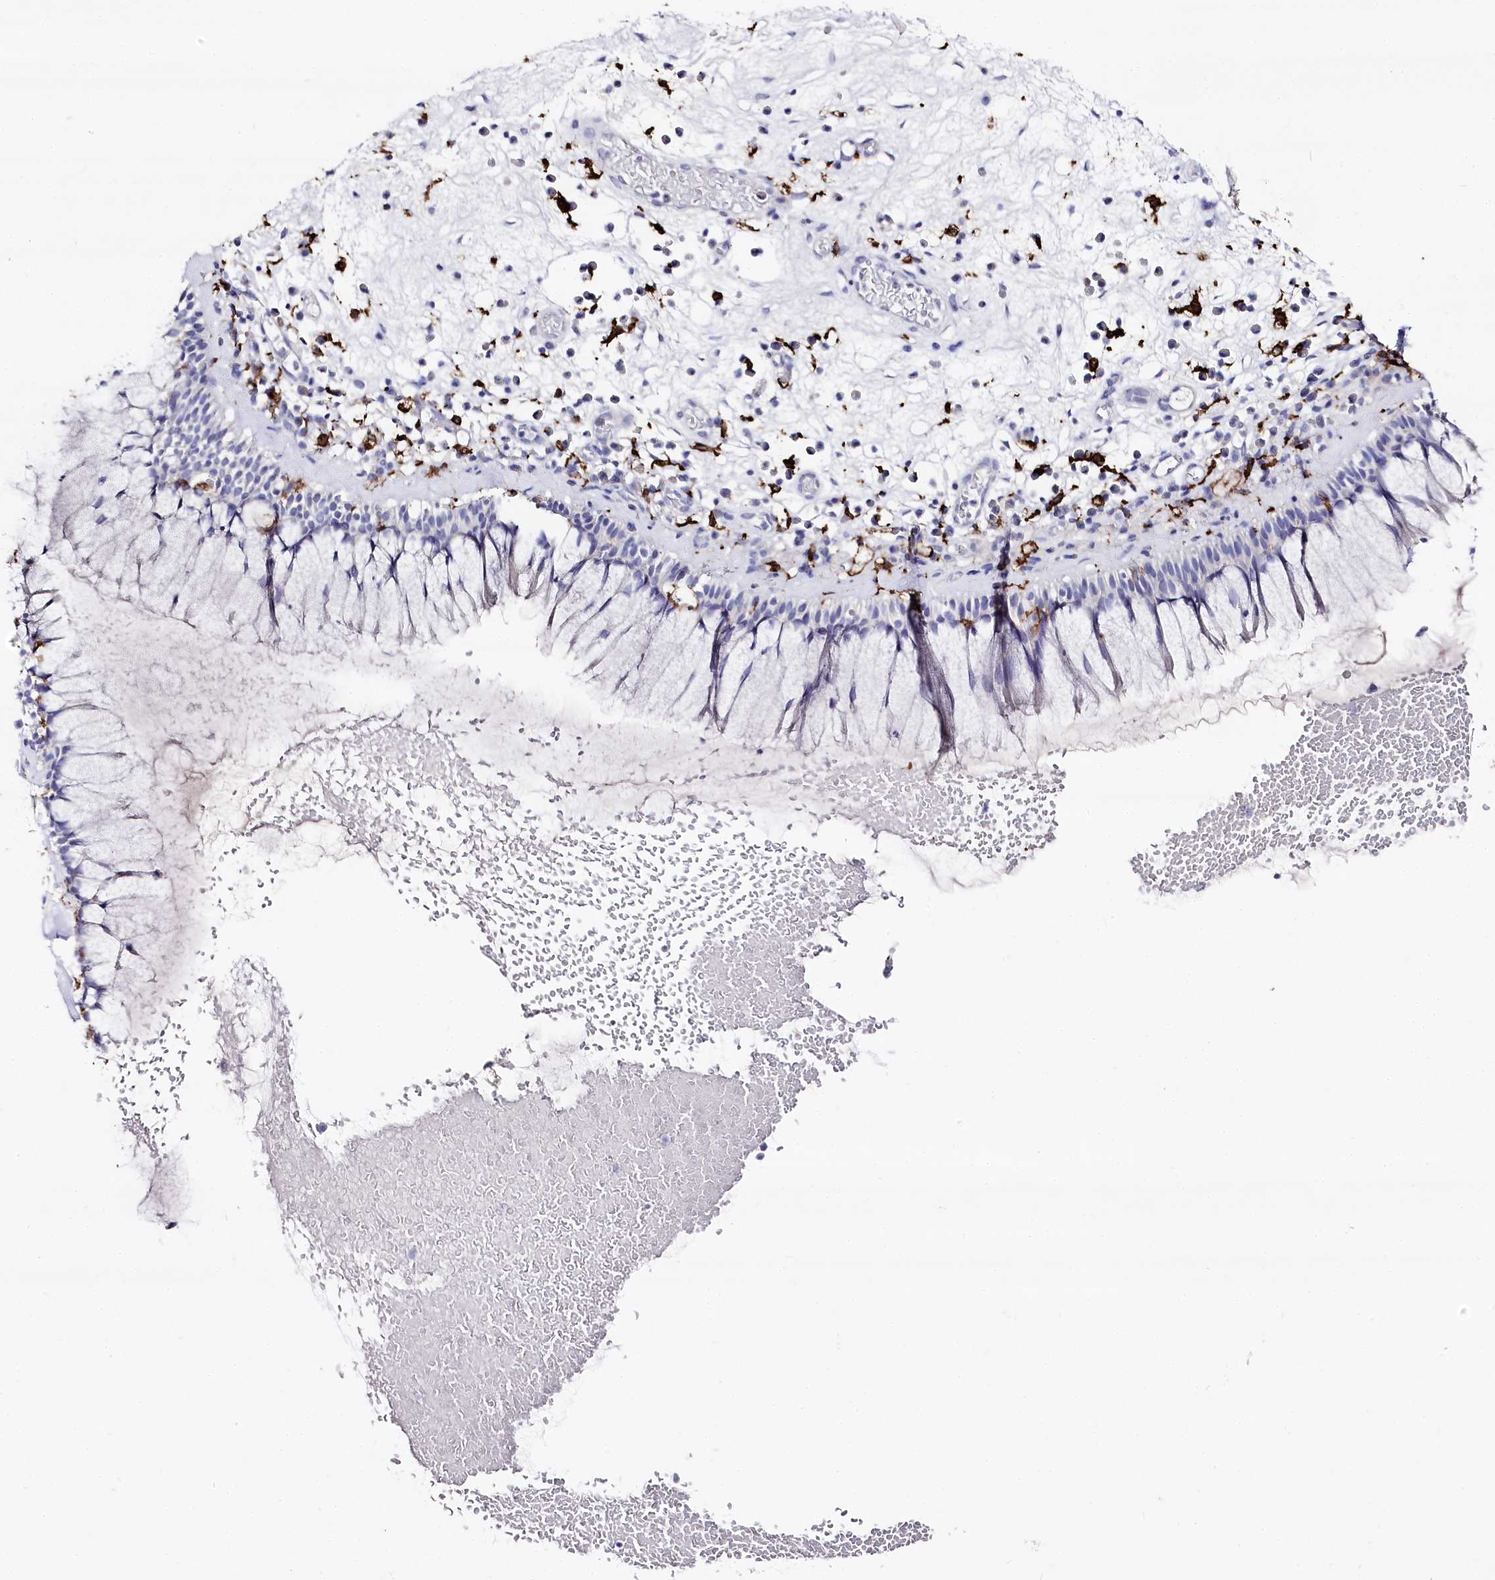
{"staining": {"intensity": "negative", "quantity": "none", "location": "none"}, "tissue": "nasopharynx", "cell_type": "Respiratory epithelial cells", "image_type": "normal", "snomed": [{"axis": "morphology", "description": "Normal tissue, NOS"}, {"axis": "morphology", "description": "Inflammation, NOS"}, {"axis": "topography", "description": "Nasopharynx"}], "caption": "DAB immunohistochemical staining of benign human nasopharynx reveals no significant expression in respiratory epithelial cells.", "gene": "CLEC4M", "patient": {"sex": "male", "age": 70}}